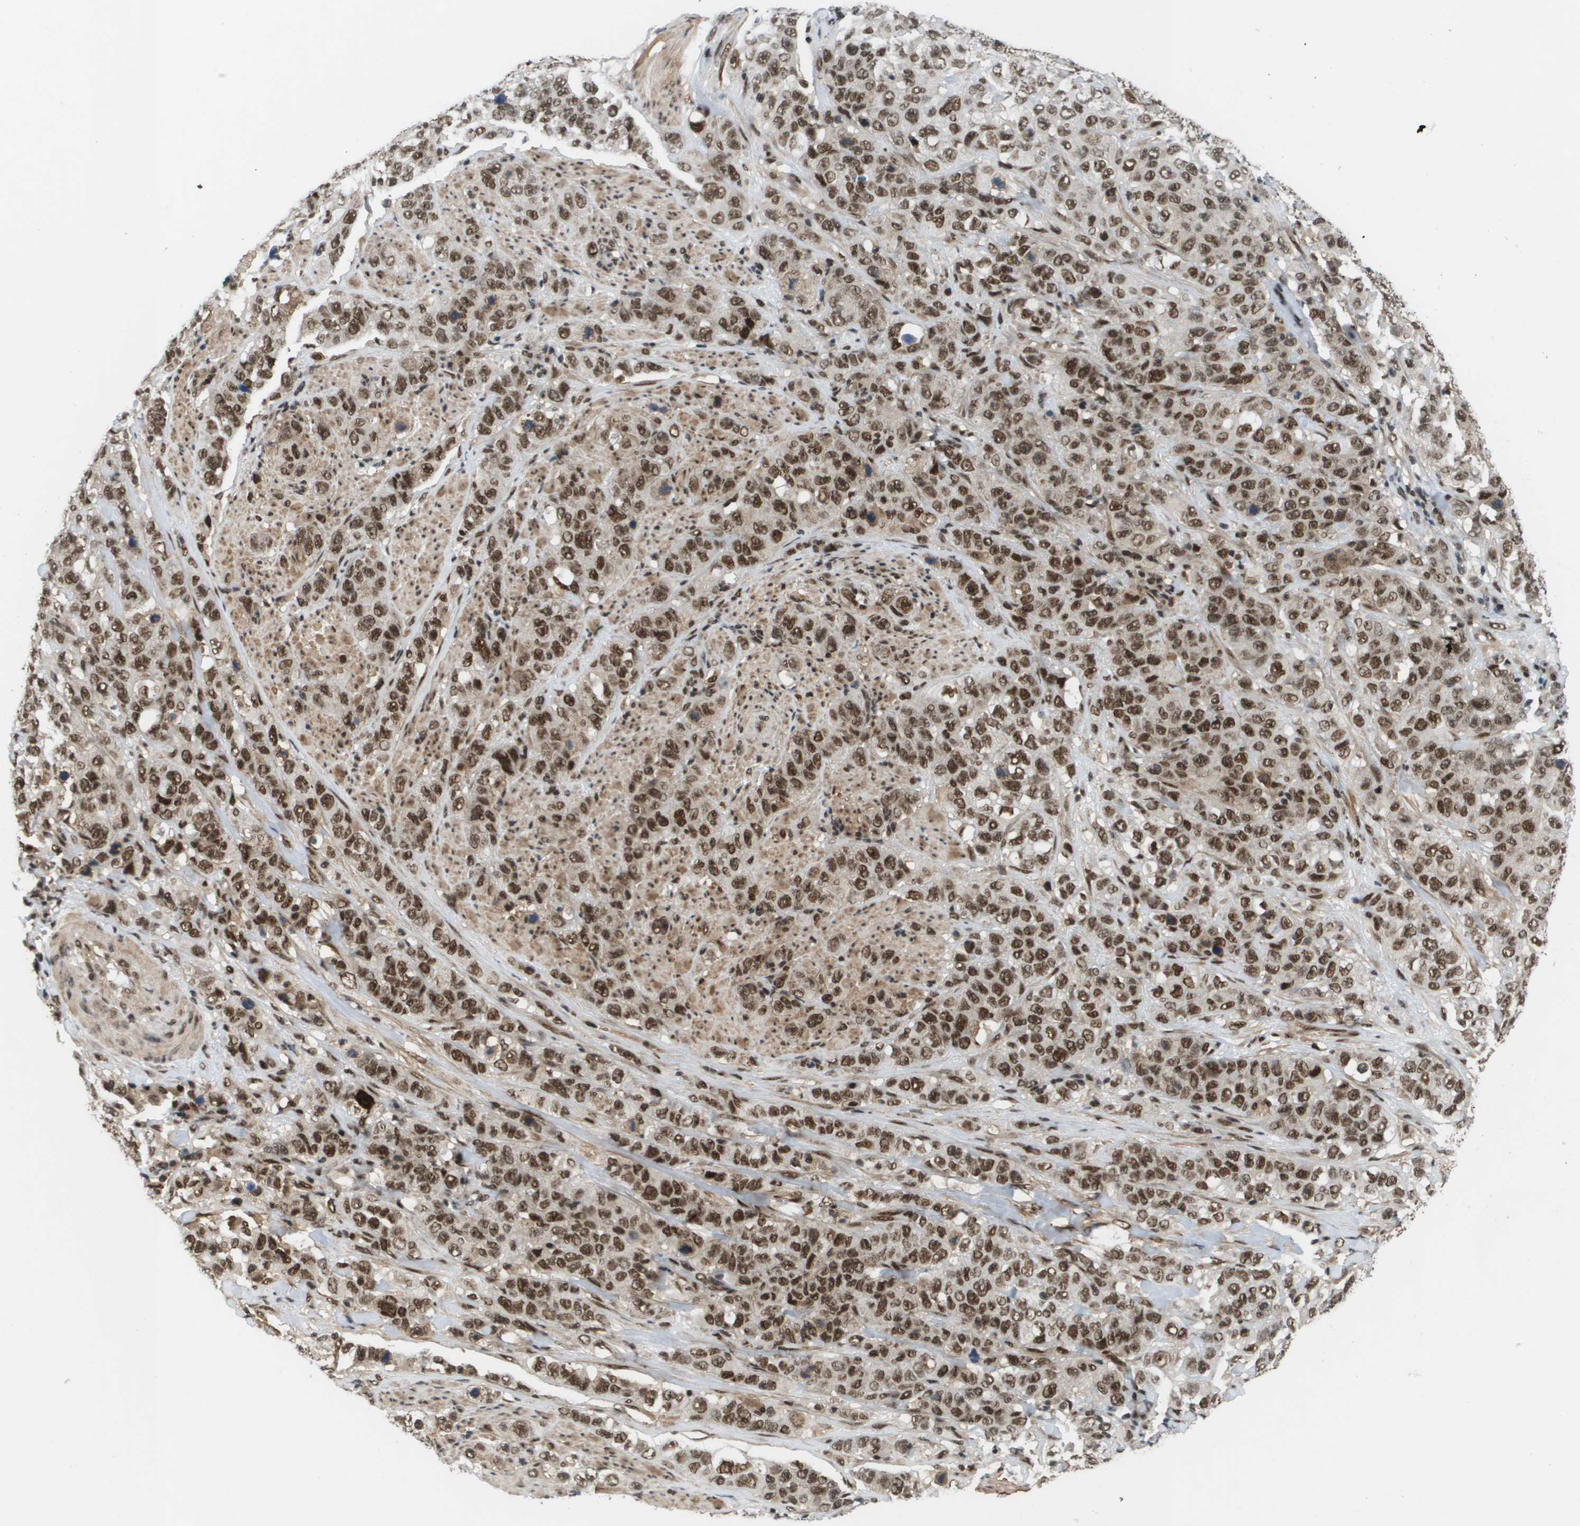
{"staining": {"intensity": "strong", "quantity": ">75%", "location": "cytoplasmic/membranous,nuclear"}, "tissue": "stomach cancer", "cell_type": "Tumor cells", "image_type": "cancer", "snomed": [{"axis": "morphology", "description": "Adenocarcinoma, NOS"}, {"axis": "topography", "description": "Stomach"}], "caption": "Brown immunohistochemical staining in human stomach cancer (adenocarcinoma) displays strong cytoplasmic/membranous and nuclear expression in about >75% of tumor cells. (IHC, brightfield microscopy, high magnification).", "gene": "PRCC", "patient": {"sex": "male", "age": 48}}